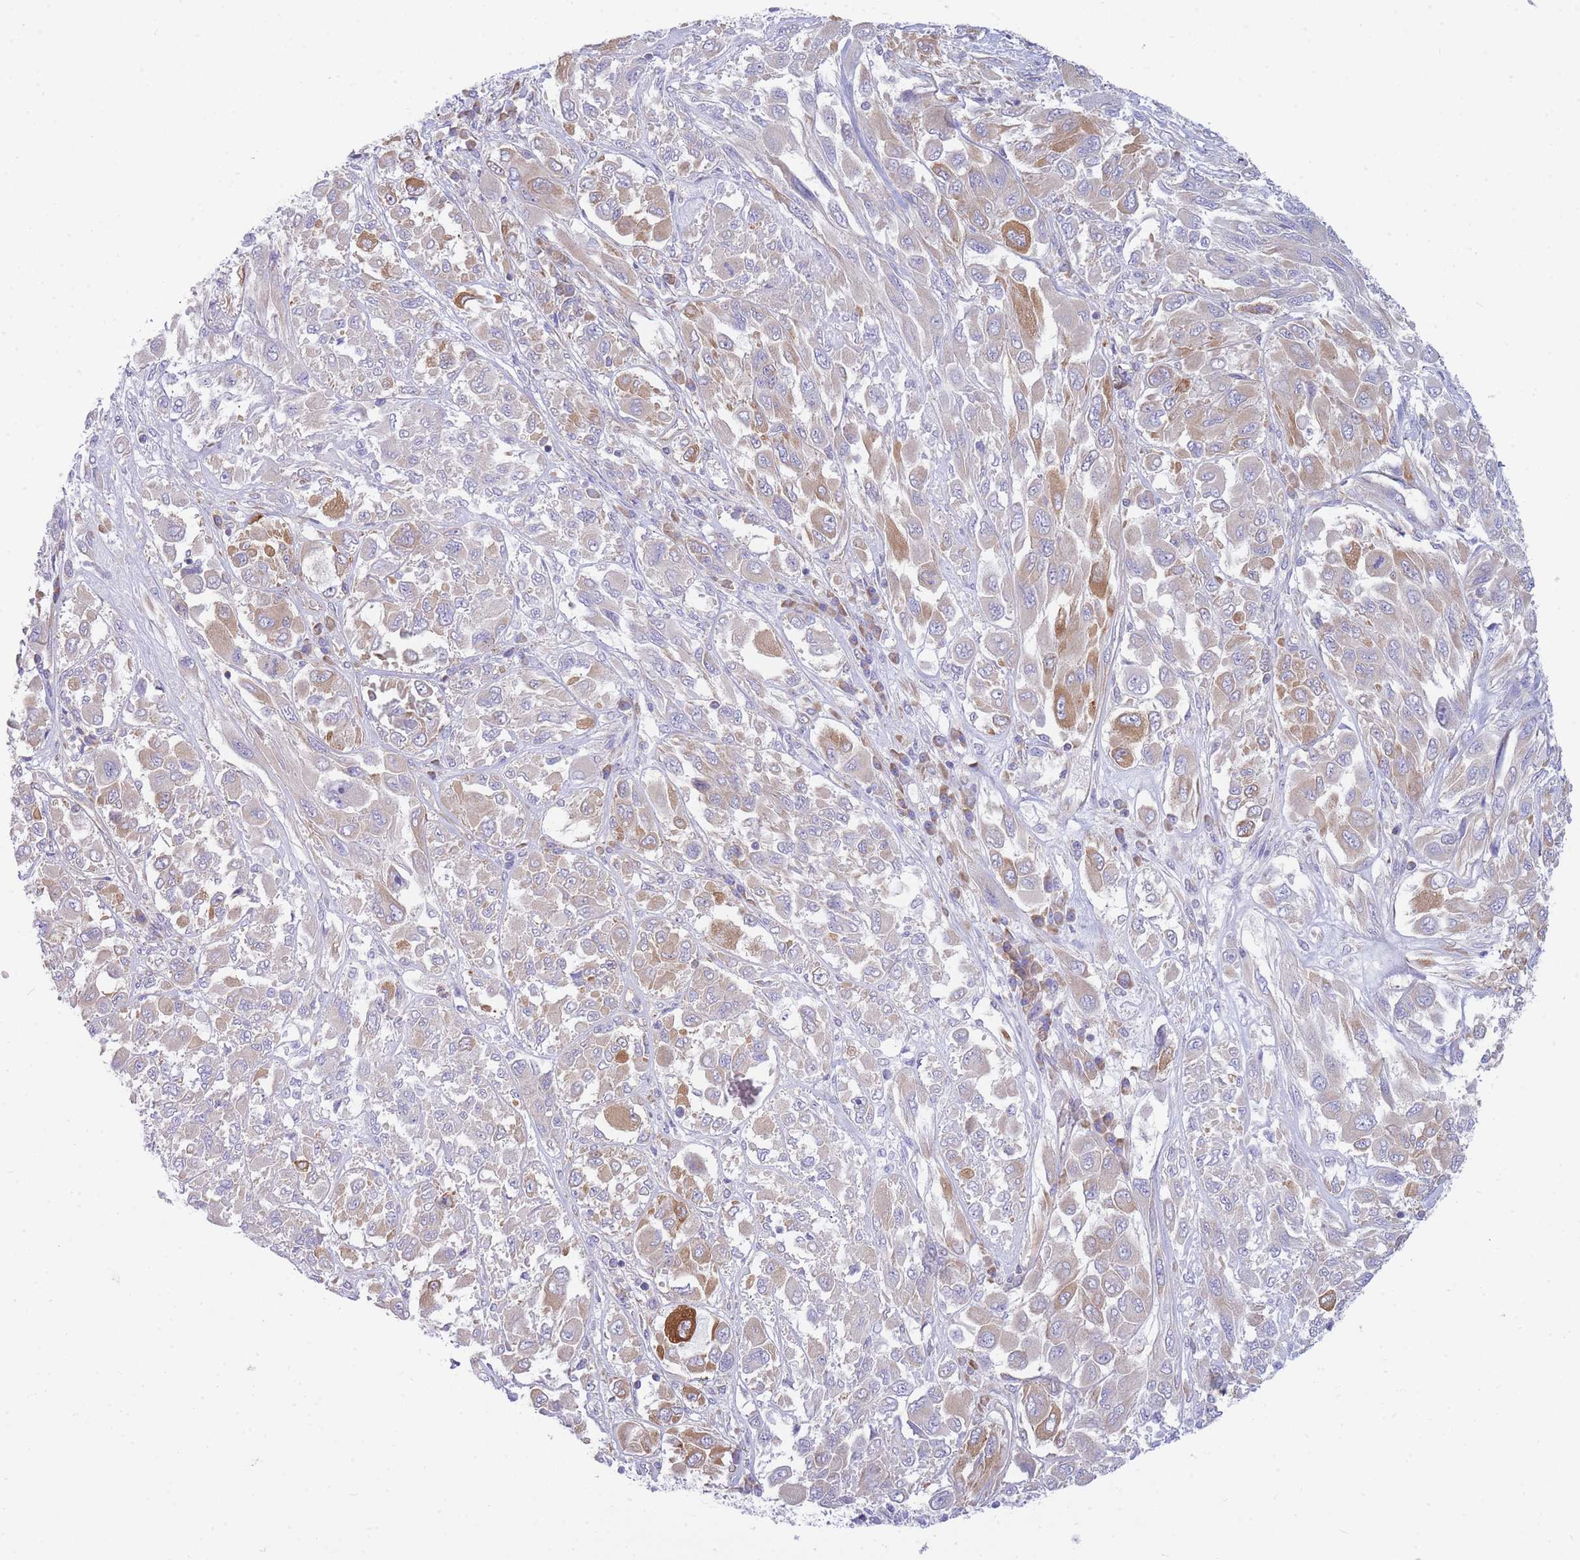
{"staining": {"intensity": "moderate", "quantity": "25%-75%", "location": "cytoplasmic/membranous"}, "tissue": "melanoma", "cell_type": "Tumor cells", "image_type": "cancer", "snomed": [{"axis": "morphology", "description": "Malignant melanoma, NOS"}, {"axis": "topography", "description": "Skin"}], "caption": "Tumor cells exhibit moderate cytoplasmic/membranous positivity in about 25%-75% of cells in malignant melanoma.", "gene": "SH2B2", "patient": {"sex": "female", "age": 91}}